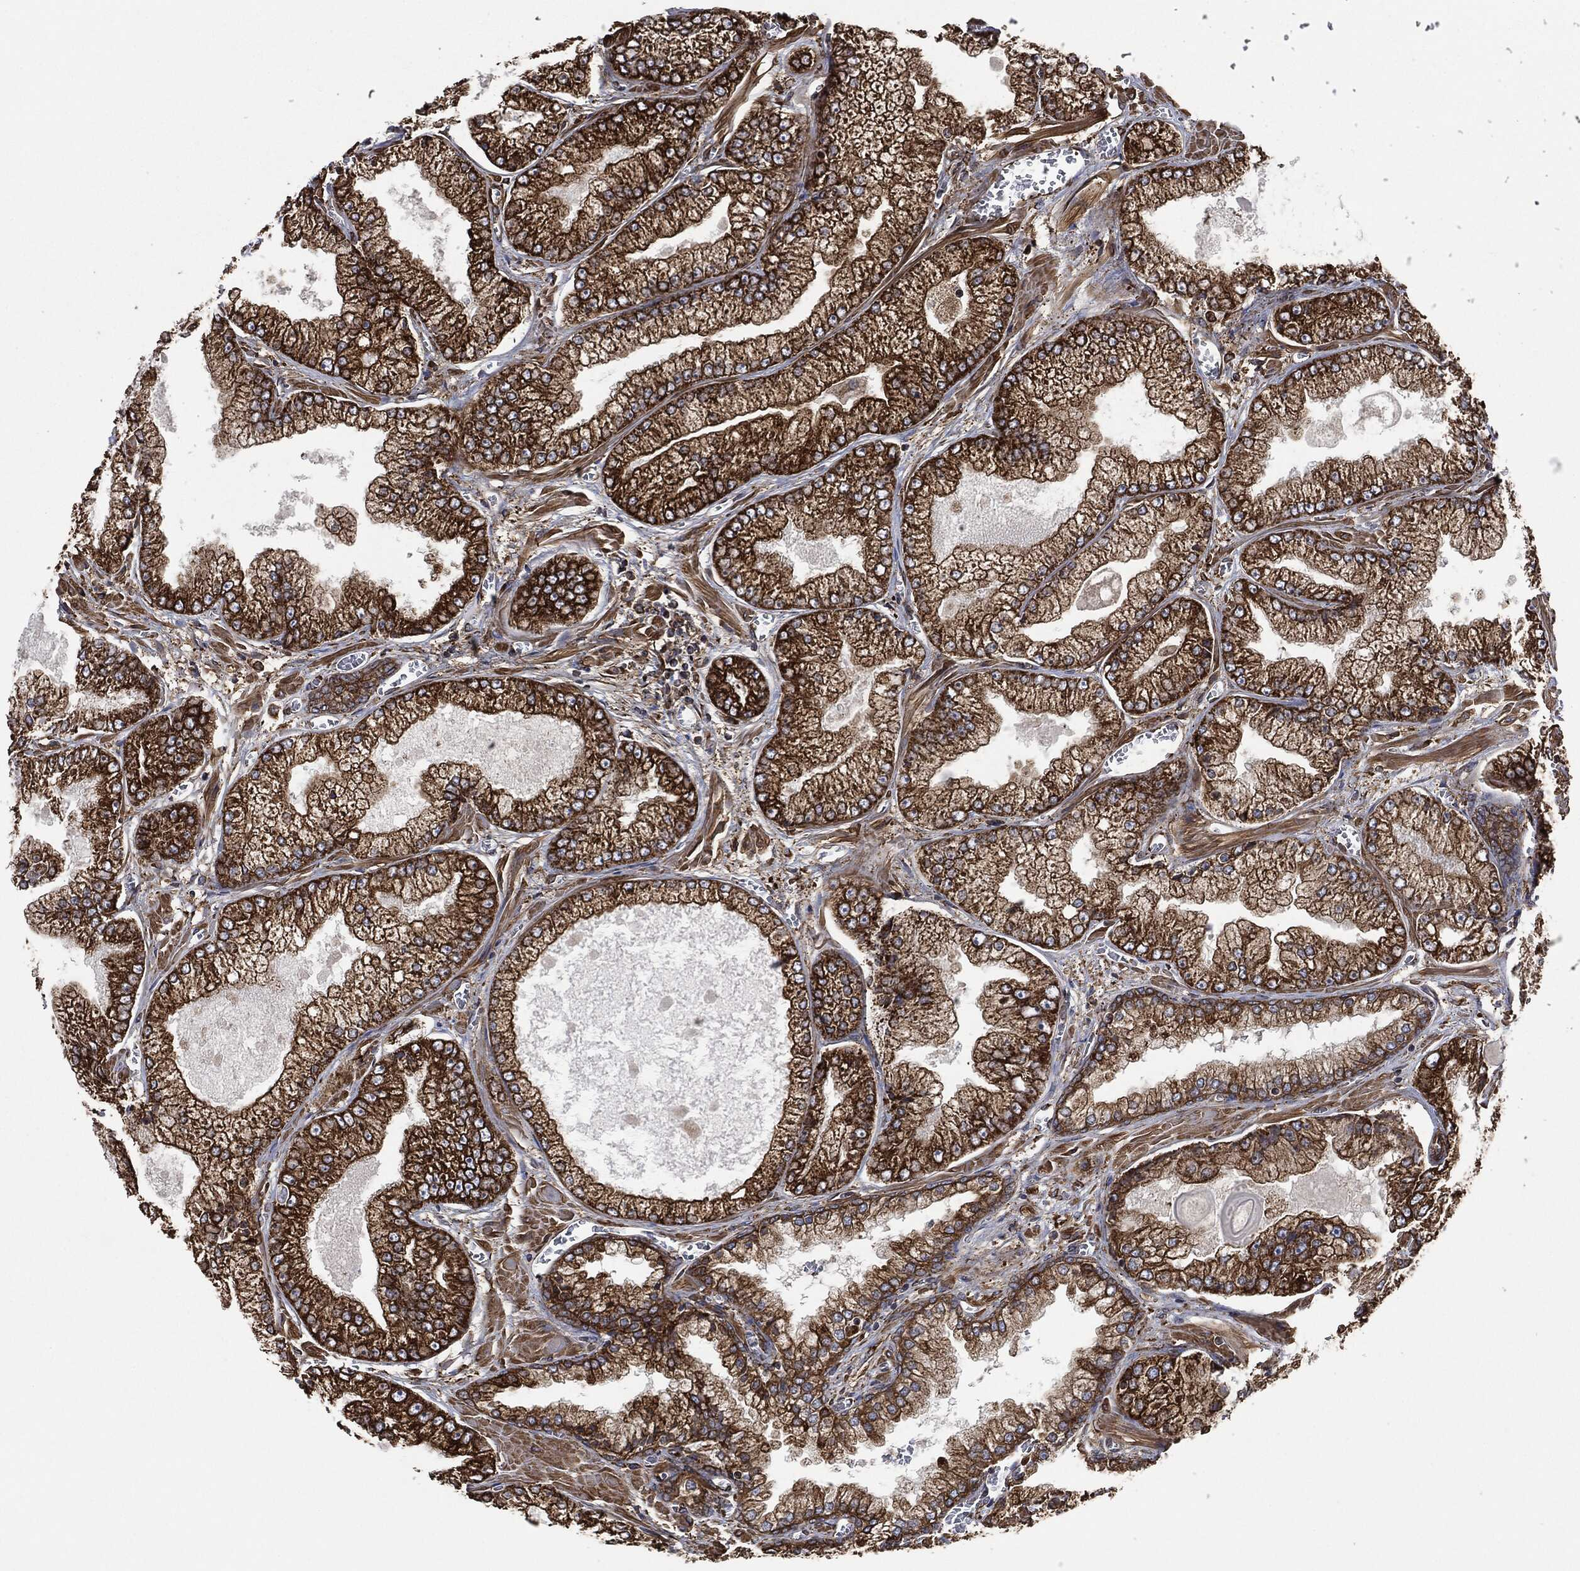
{"staining": {"intensity": "strong", "quantity": ">75%", "location": "cytoplasmic/membranous"}, "tissue": "prostate cancer", "cell_type": "Tumor cells", "image_type": "cancer", "snomed": [{"axis": "morphology", "description": "Adenocarcinoma, Low grade"}, {"axis": "topography", "description": "Prostate"}], "caption": "Brown immunohistochemical staining in prostate cancer demonstrates strong cytoplasmic/membranous staining in about >75% of tumor cells.", "gene": "AMFR", "patient": {"sex": "male", "age": 57}}